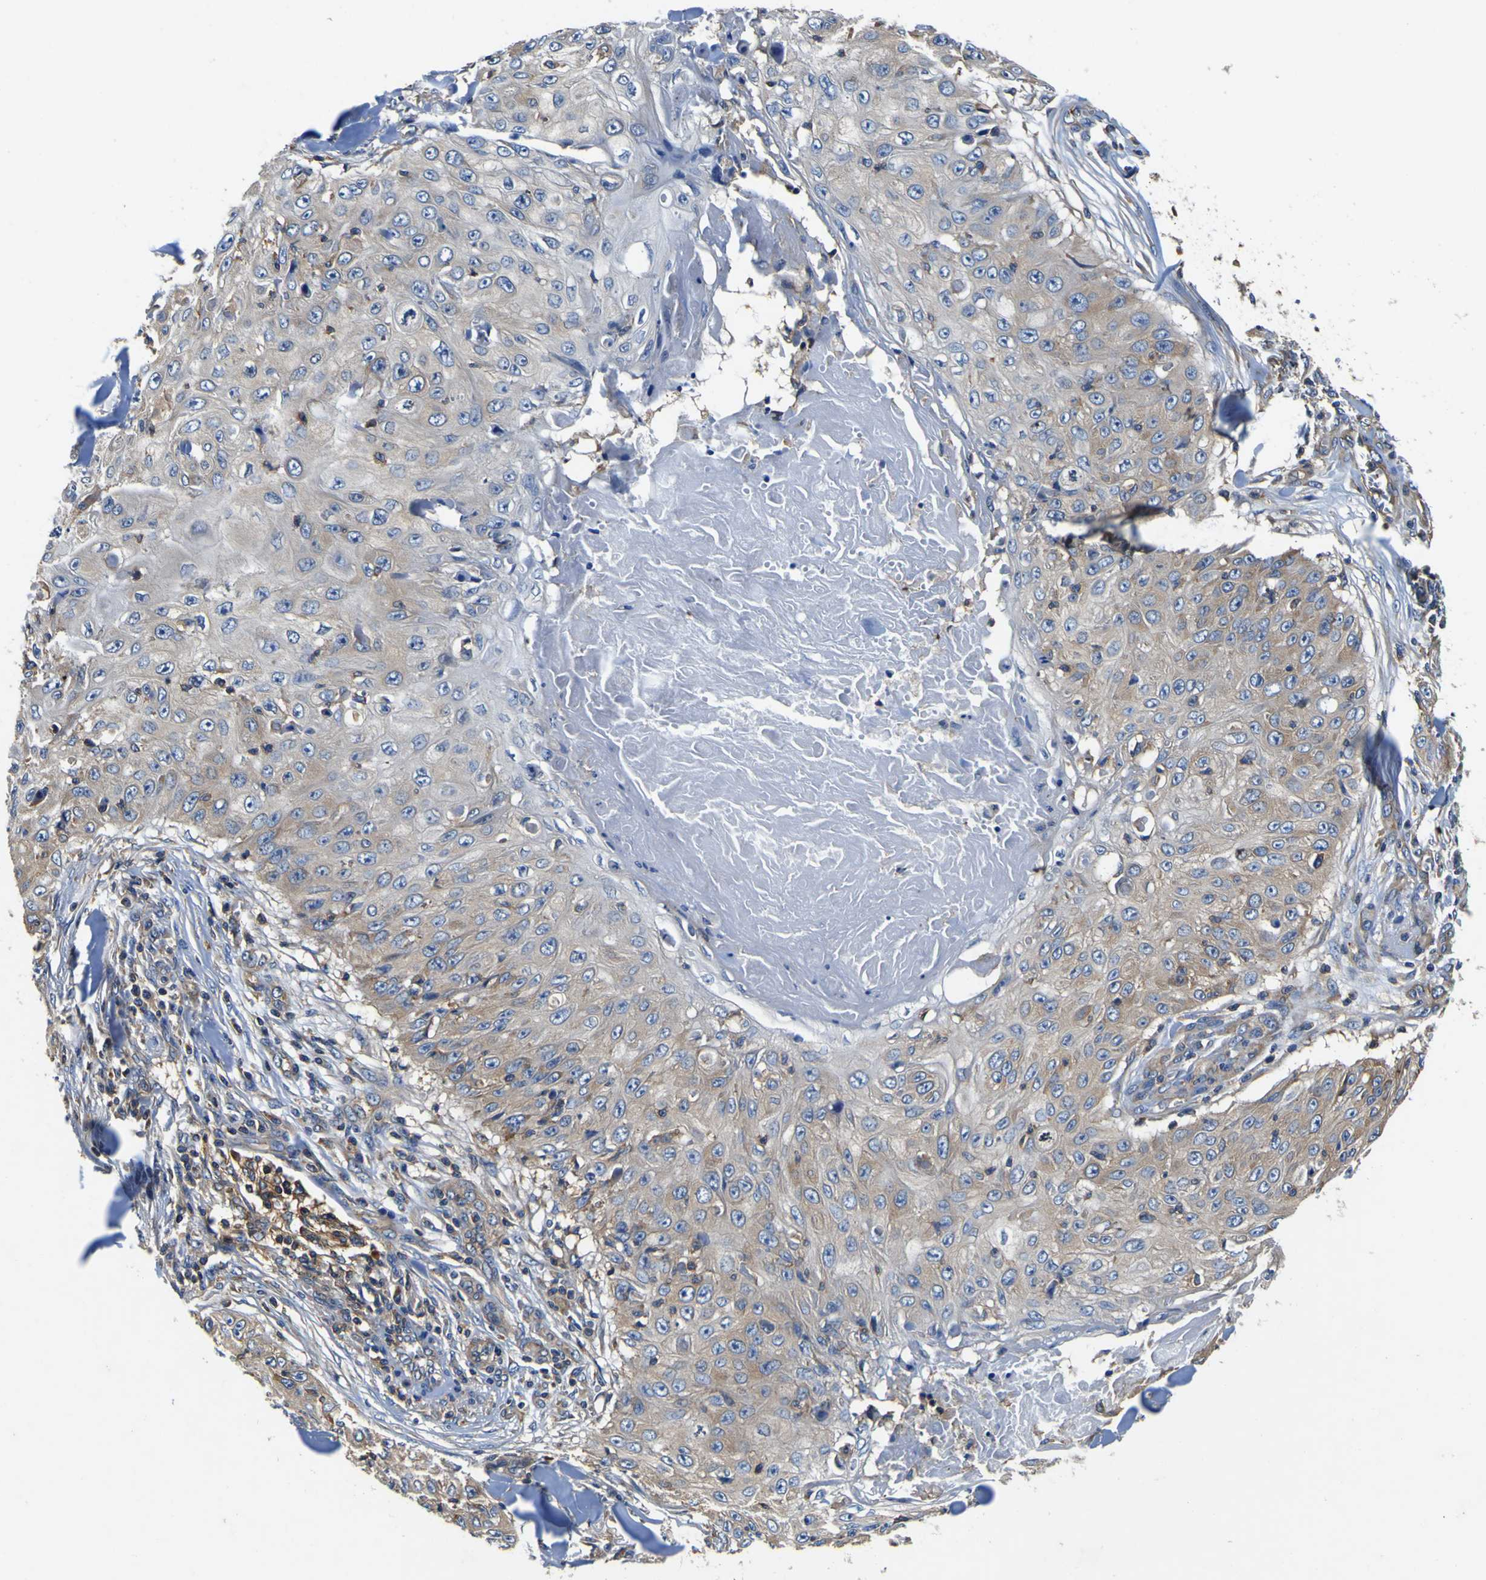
{"staining": {"intensity": "weak", "quantity": ">75%", "location": "cytoplasmic/membranous"}, "tissue": "skin cancer", "cell_type": "Tumor cells", "image_type": "cancer", "snomed": [{"axis": "morphology", "description": "Squamous cell carcinoma, NOS"}, {"axis": "topography", "description": "Skin"}], "caption": "A brown stain labels weak cytoplasmic/membranous expression of a protein in human squamous cell carcinoma (skin) tumor cells. The protein is shown in brown color, while the nuclei are stained blue.", "gene": "CNR2", "patient": {"sex": "male", "age": 86}}